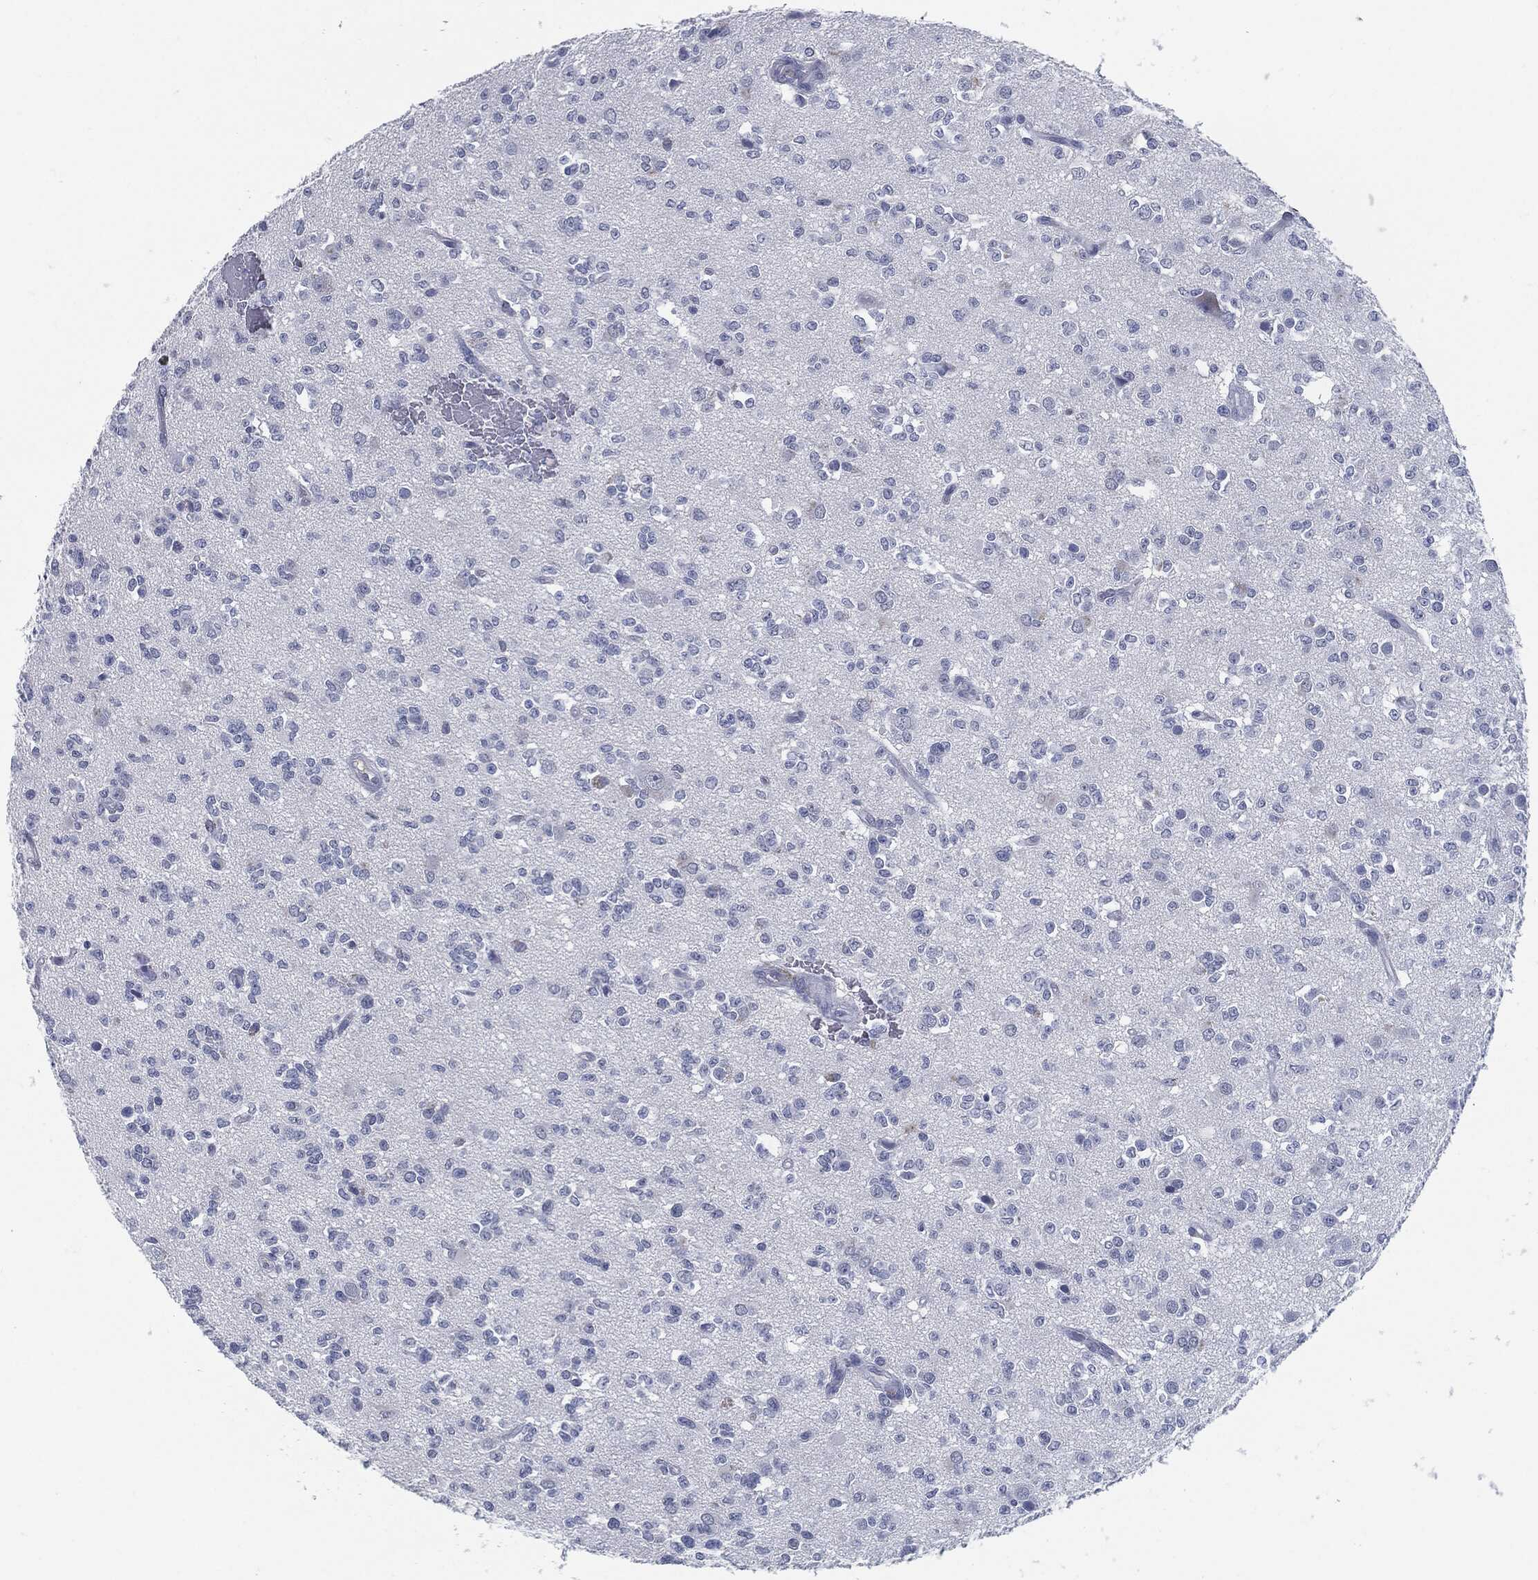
{"staining": {"intensity": "negative", "quantity": "none", "location": "none"}, "tissue": "glioma", "cell_type": "Tumor cells", "image_type": "cancer", "snomed": [{"axis": "morphology", "description": "Glioma, malignant, Low grade"}, {"axis": "topography", "description": "Brain"}], "caption": "This is an immunohistochemistry (IHC) photomicrograph of human malignant low-grade glioma. There is no expression in tumor cells.", "gene": "MST1", "patient": {"sex": "female", "age": 45}}